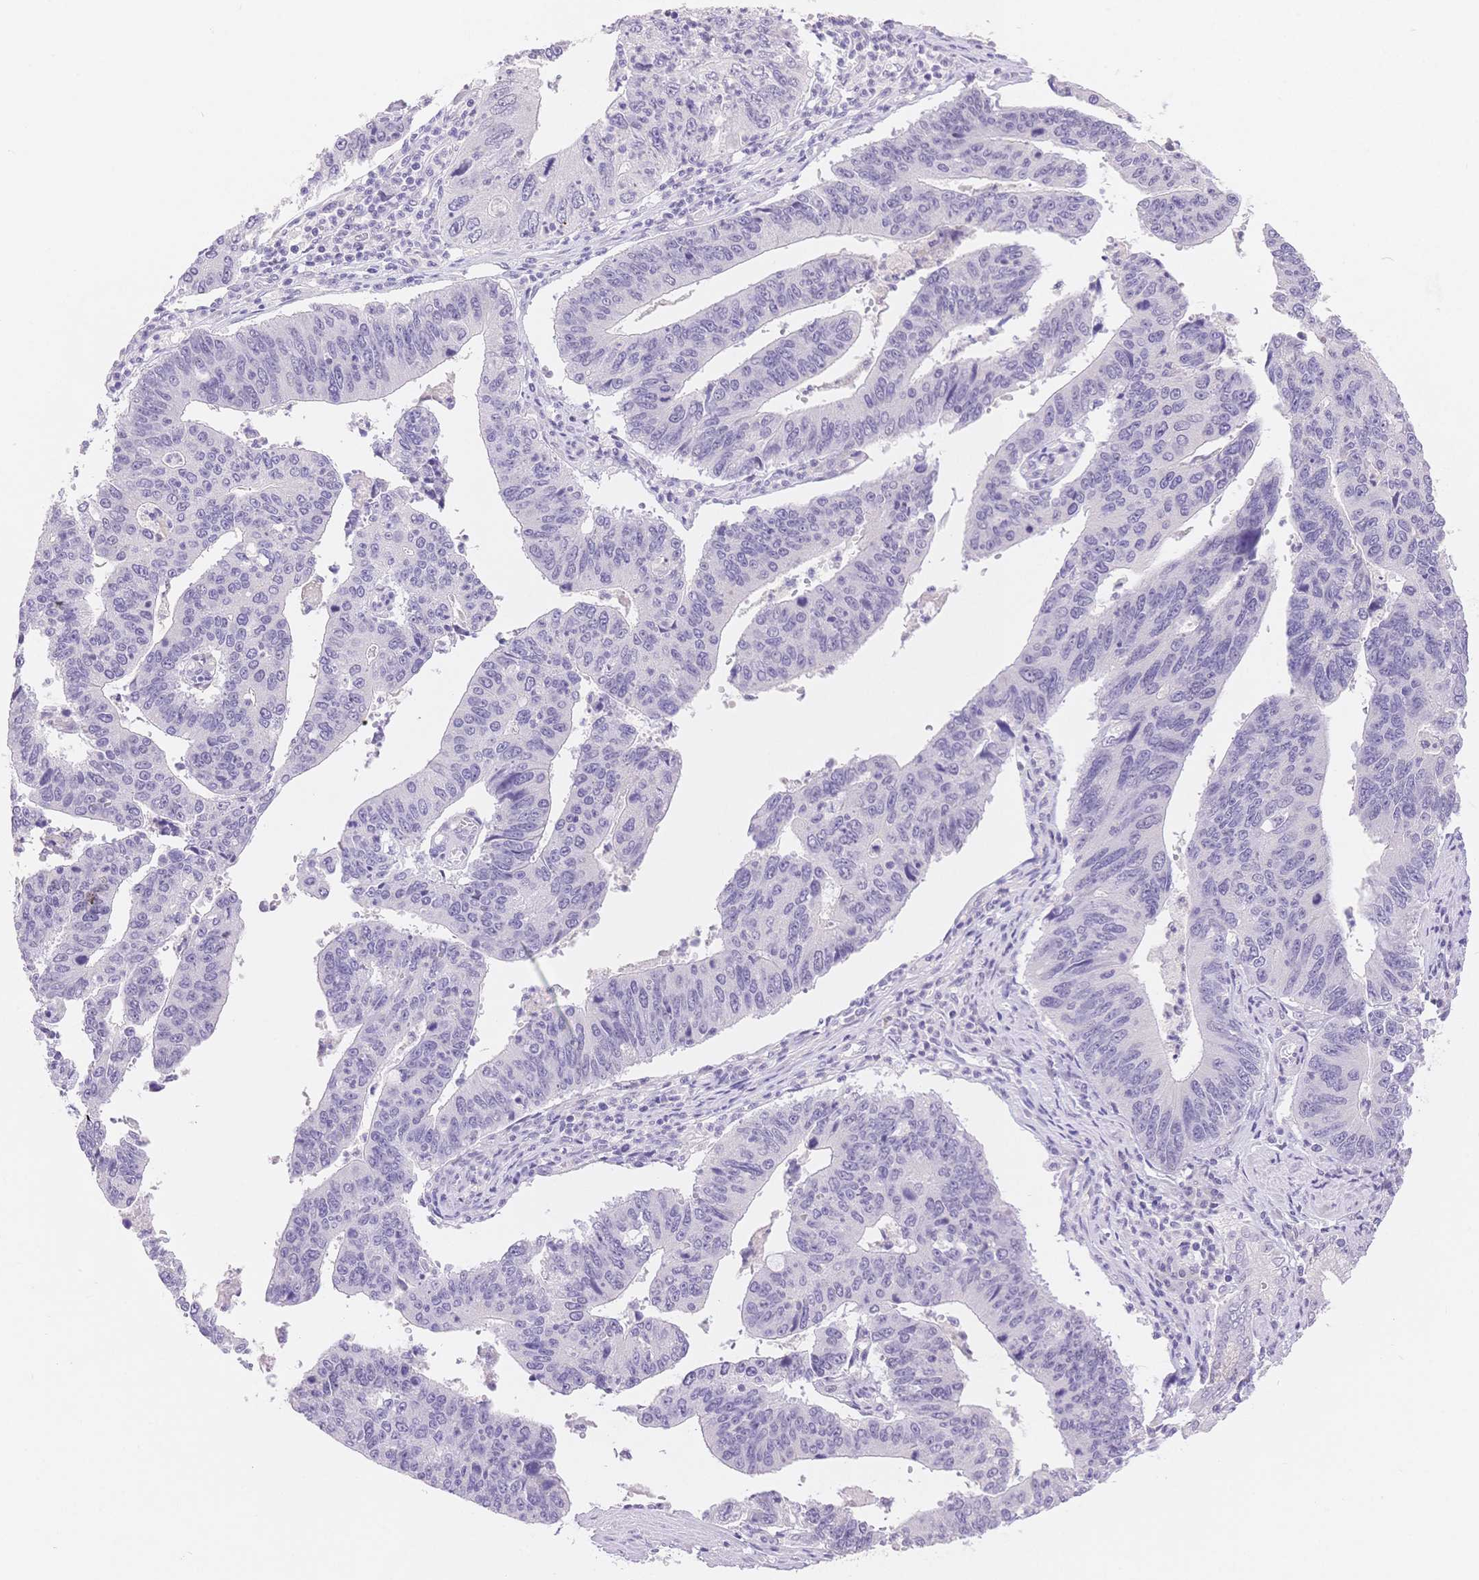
{"staining": {"intensity": "negative", "quantity": "none", "location": "none"}, "tissue": "stomach cancer", "cell_type": "Tumor cells", "image_type": "cancer", "snomed": [{"axis": "morphology", "description": "Adenocarcinoma, NOS"}, {"axis": "topography", "description": "Stomach"}], "caption": "This is a histopathology image of immunohistochemistry staining of stomach cancer, which shows no staining in tumor cells.", "gene": "MYOM1", "patient": {"sex": "male", "age": 59}}